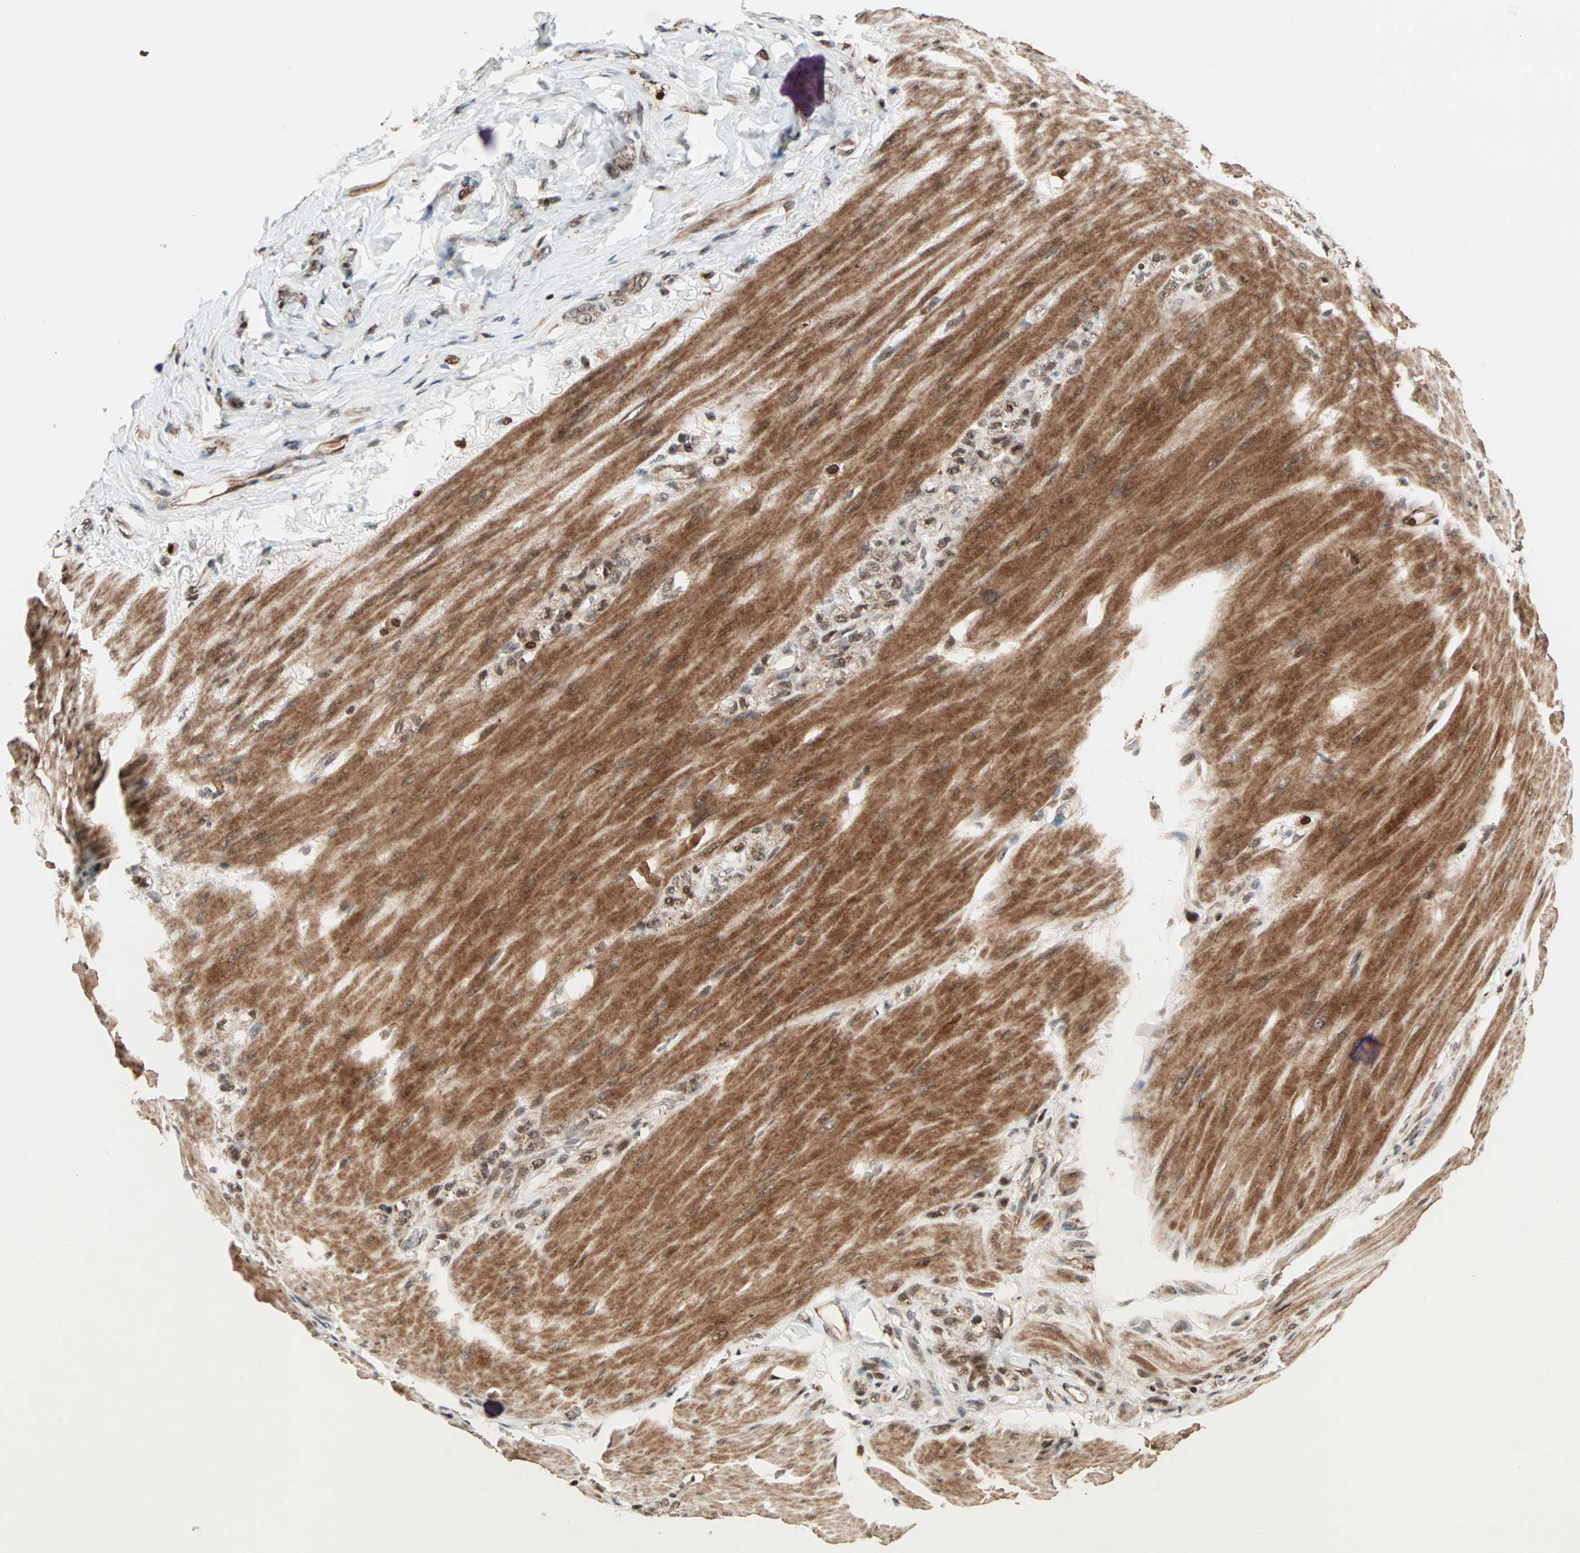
{"staining": {"intensity": "moderate", "quantity": ">75%", "location": "cytoplasmic/membranous,nuclear"}, "tissue": "stomach cancer", "cell_type": "Tumor cells", "image_type": "cancer", "snomed": [{"axis": "morphology", "description": "Adenocarcinoma, NOS"}, {"axis": "topography", "description": "Stomach"}], "caption": "This histopathology image demonstrates IHC staining of human stomach adenocarcinoma, with medium moderate cytoplasmic/membranous and nuclear staining in about >75% of tumor cells.", "gene": "ZBED9", "patient": {"sex": "male", "age": 82}}